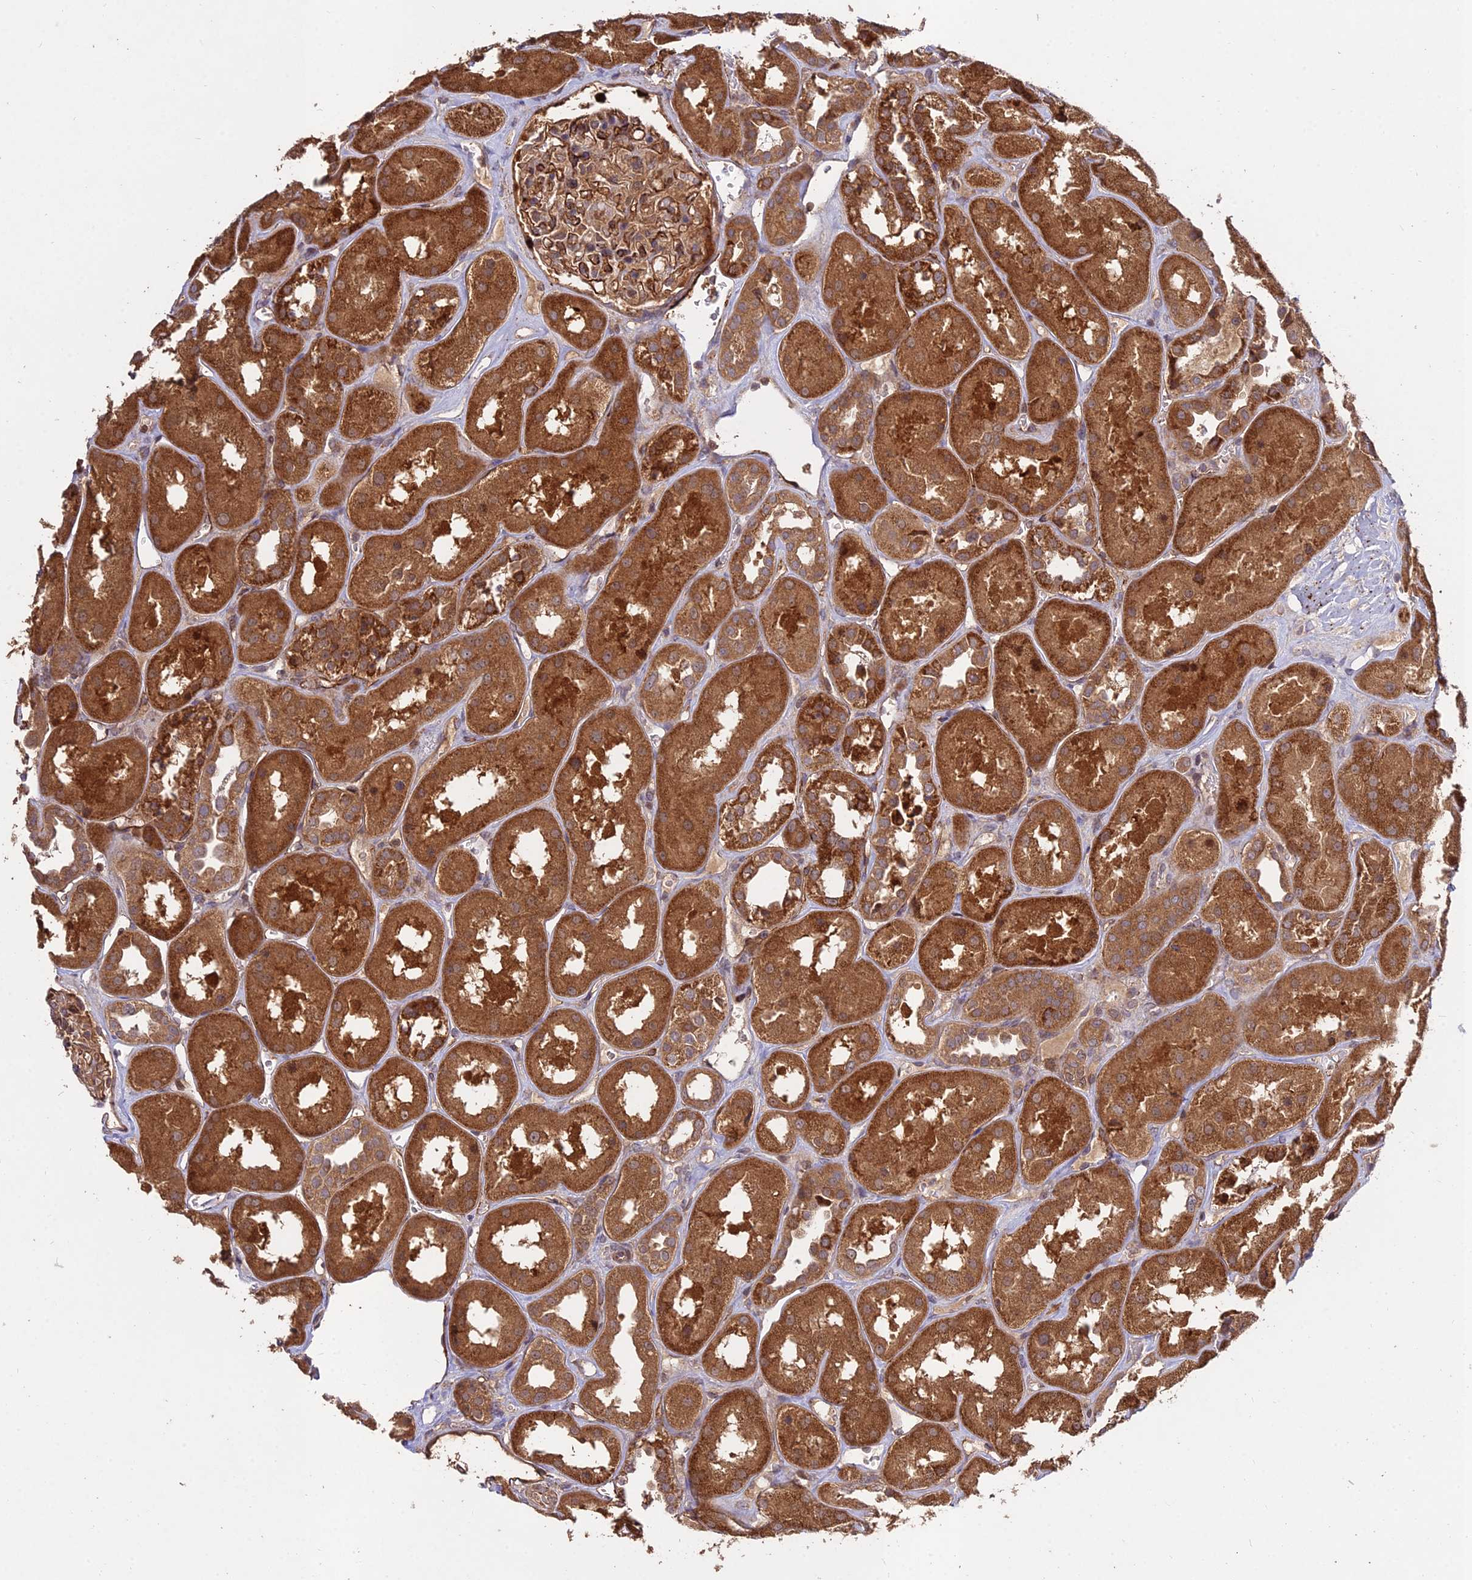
{"staining": {"intensity": "moderate", "quantity": "25%-75%", "location": "cytoplasmic/membranous"}, "tissue": "kidney", "cell_type": "Cells in glomeruli", "image_type": "normal", "snomed": [{"axis": "morphology", "description": "Normal tissue, NOS"}, {"axis": "topography", "description": "Kidney"}], "caption": "IHC (DAB) staining of unremarkable human kidney demonstrates moderate cytoplasmic/membranous protein positivity in about 25%-75% of cells in glomeruli. The staining is performed using DAB brown chromogen to label protein expression. The nuclei are counter-stained blue using hematoxylin.", "gene": "GRTP1", "patient": {"sex": "male", "age": 70}}